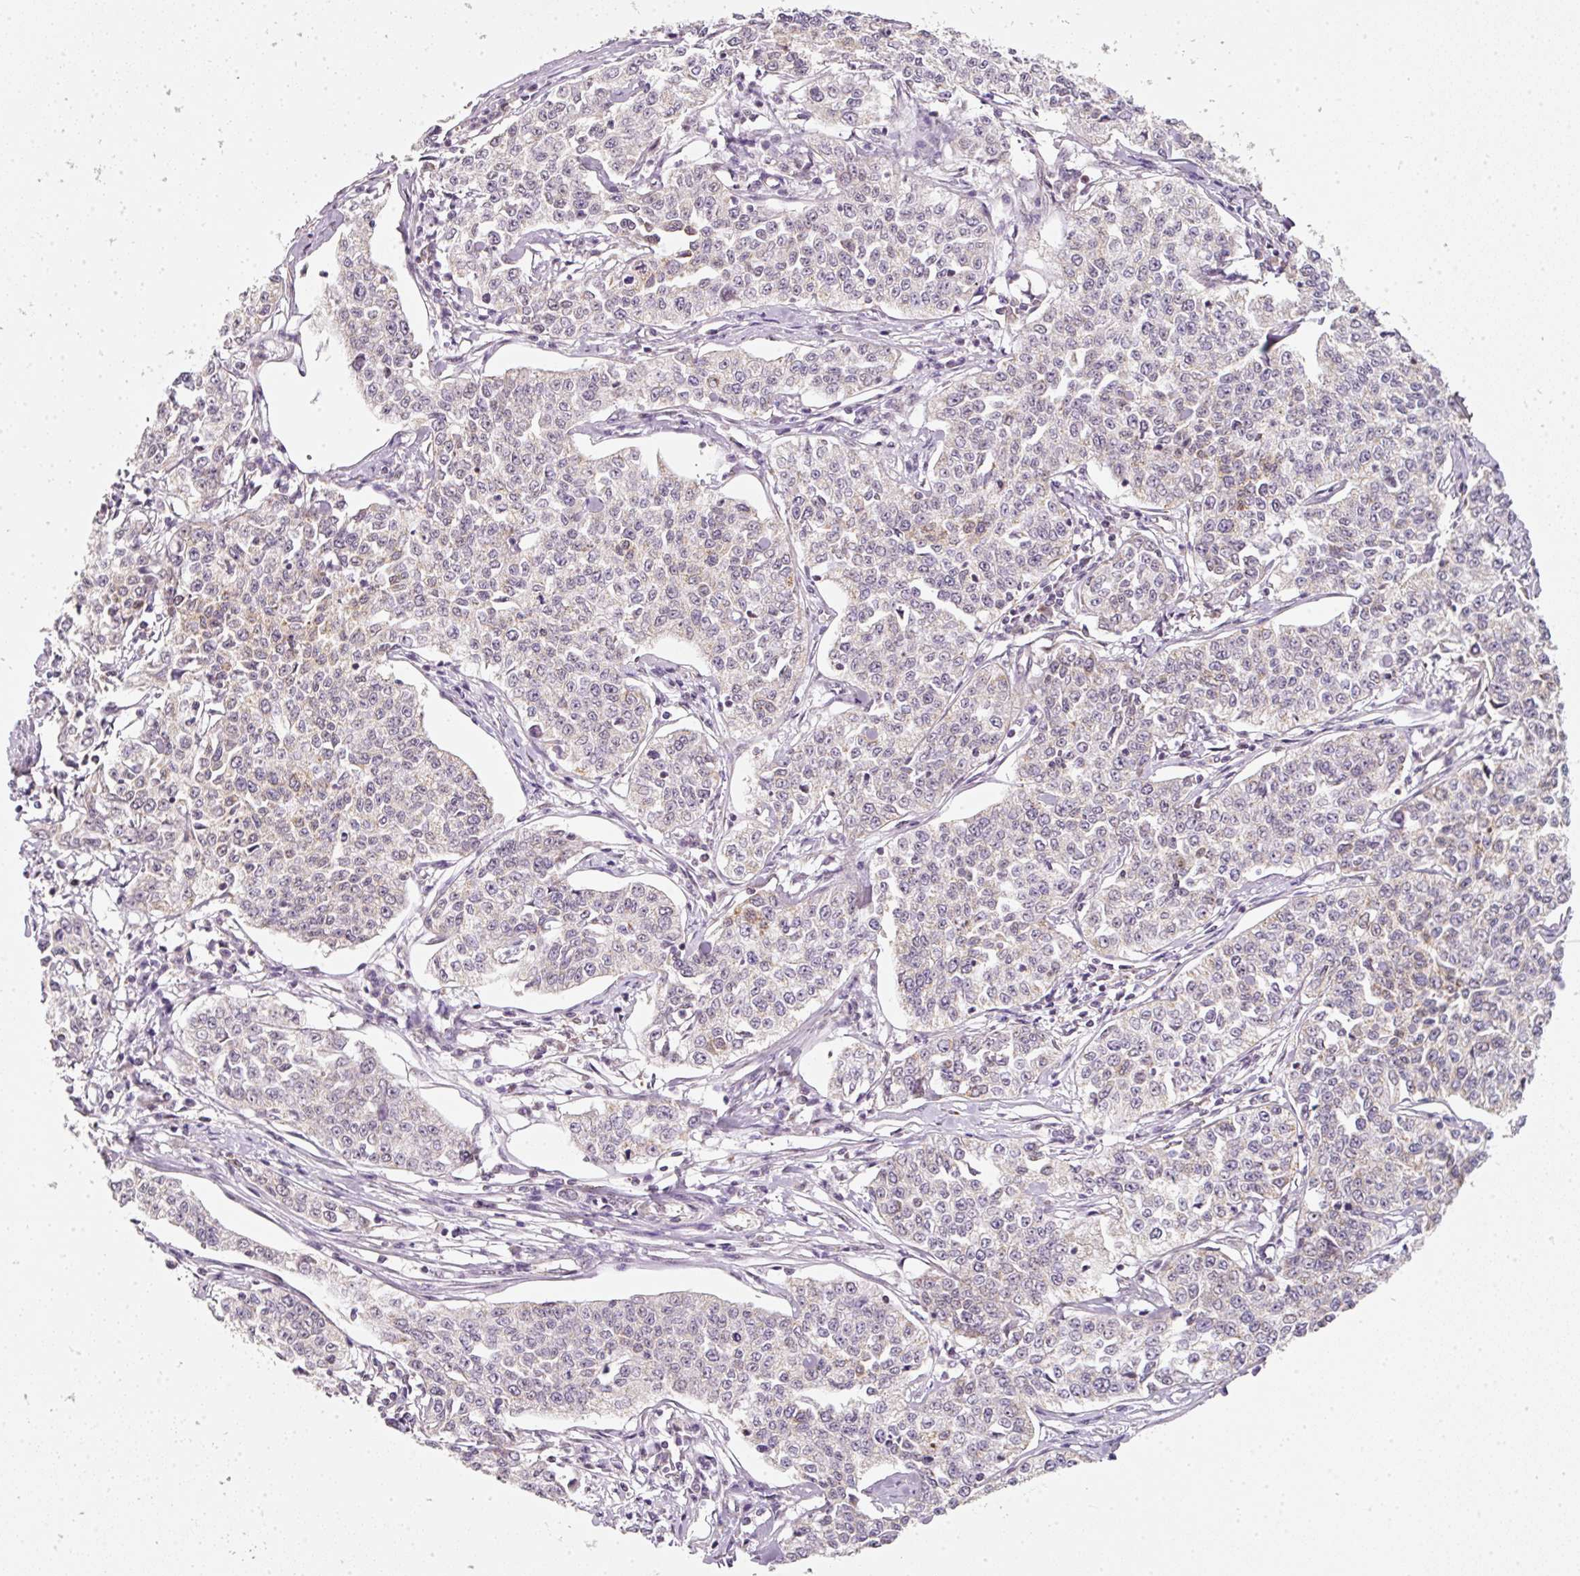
{"staining": {"intensity": "negative", "quantity": "none", "location": "none"}, "tissue": "cervical cancer", "cell_type": "Tumor cells", "image_type": "cancer", "snomed": [{"axis": "morphology", "description": "Squamous cell carcinoma, NOS"}, {"axis": "topography", "description": "Cervix"}], "caption": "The IHC histopathology image has no significant expression in tumor cells of cervical cancer tissue. (DAB immunohistochemistry (IHC), high magnification).", "gene": "FSTL3", "patient": {"sex": "female", "age": 35}}